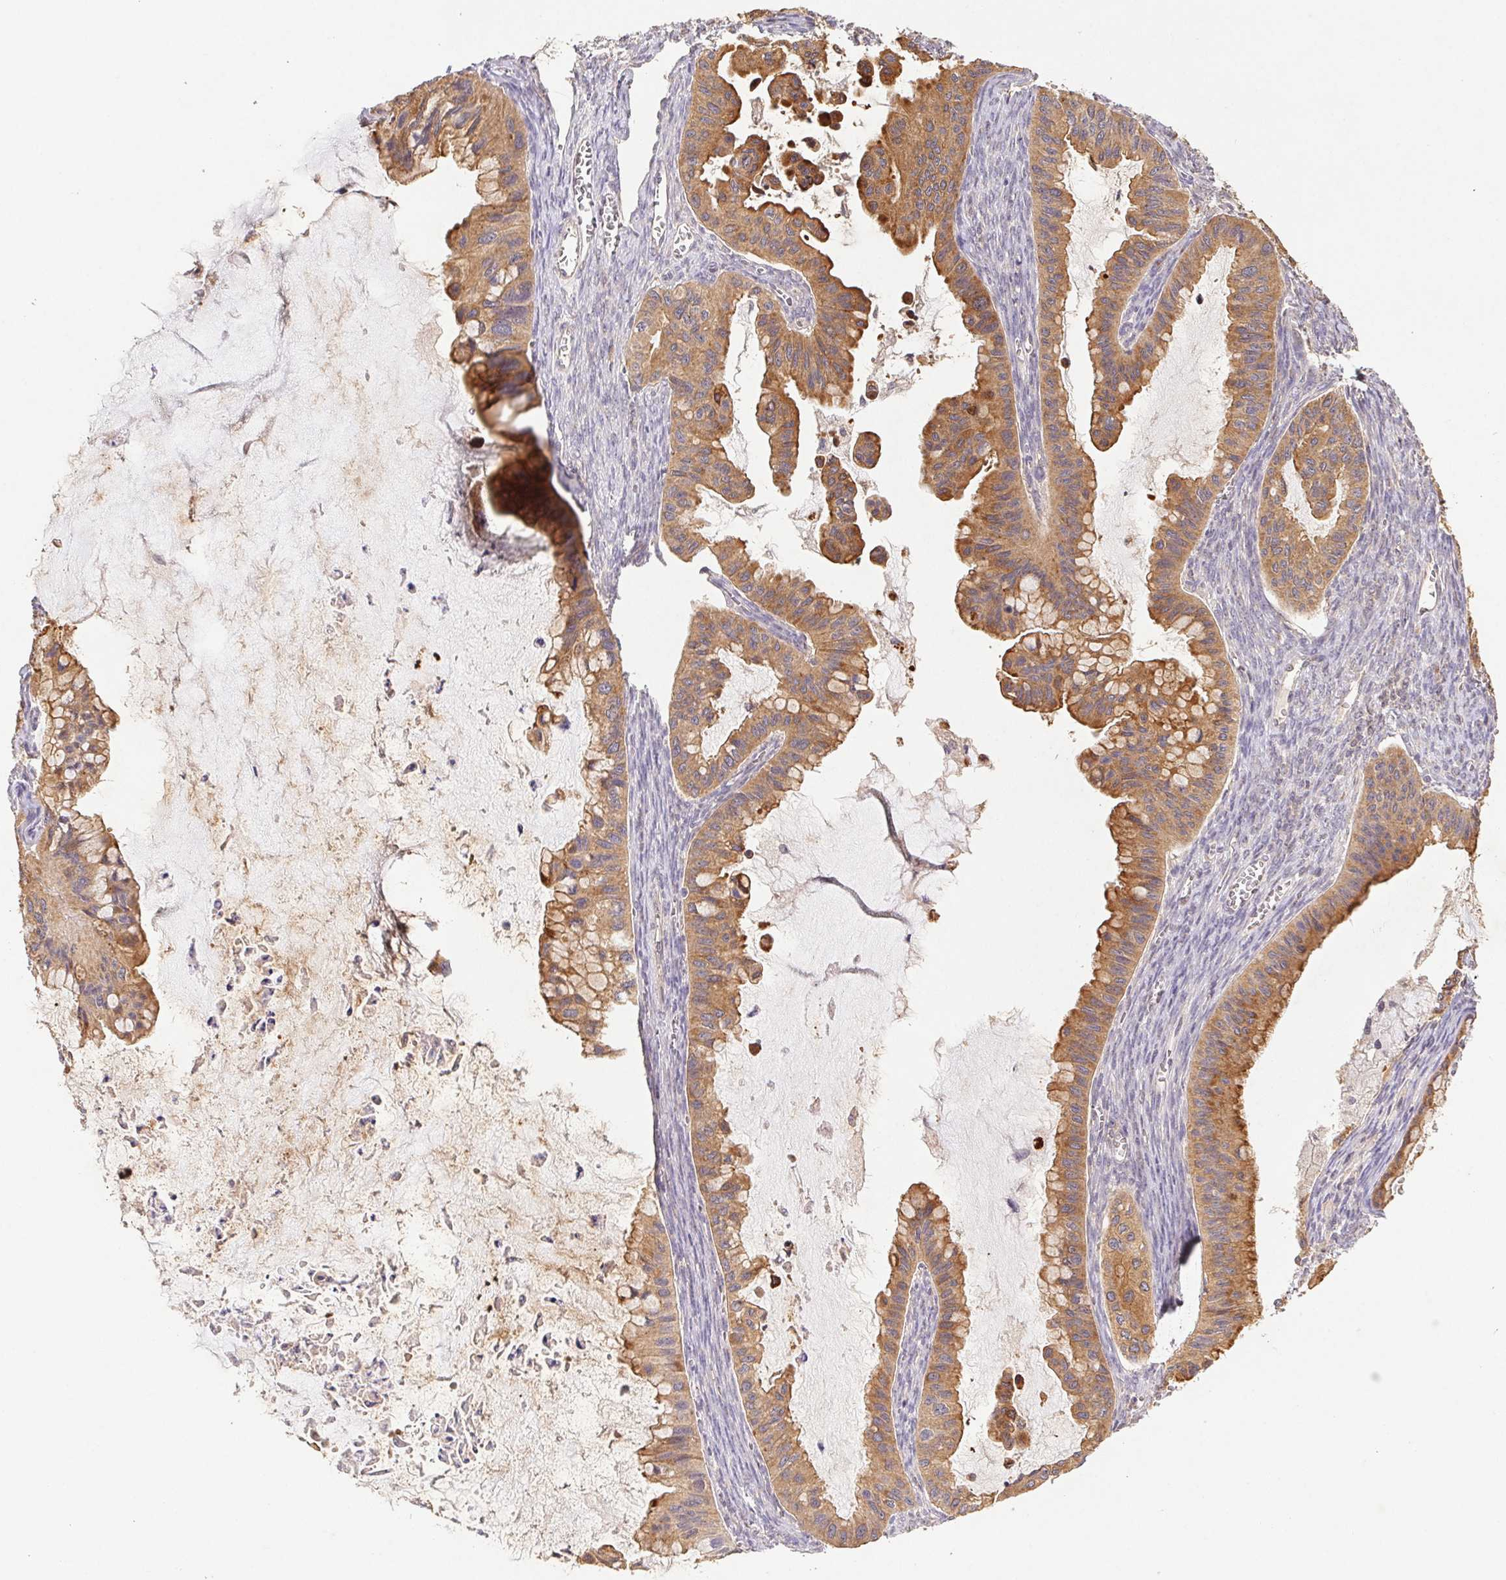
{"staining": {"intensity": "moderate", "quantity": ">75%", "location": "cytoplasmic/membranous"}, "tissue": "ovarian cancer", "cell_type": "Tumor cells", "image_type": "cancer", "snomed": [{"axis": "morphology", "description": "Cystadenocarcinoma, mucinous, NOS"}, {"axis": "topography", "description": "Ovary"}], "caption": "Immunohistochemistry photomicrograph of neoplastic tissue: human ovarian cancer (mucinous cystadenocarcinoma) stained using immunohistochemistry (IHC) shows medium levels of moderate protein expression localized specifically in the cytoplasmic/membranous of tumor cells, appearing as a cytoplasmic/membranous brown color.", "gene": "RAB11A", "patient": {"sex": "female", "age": 72}}